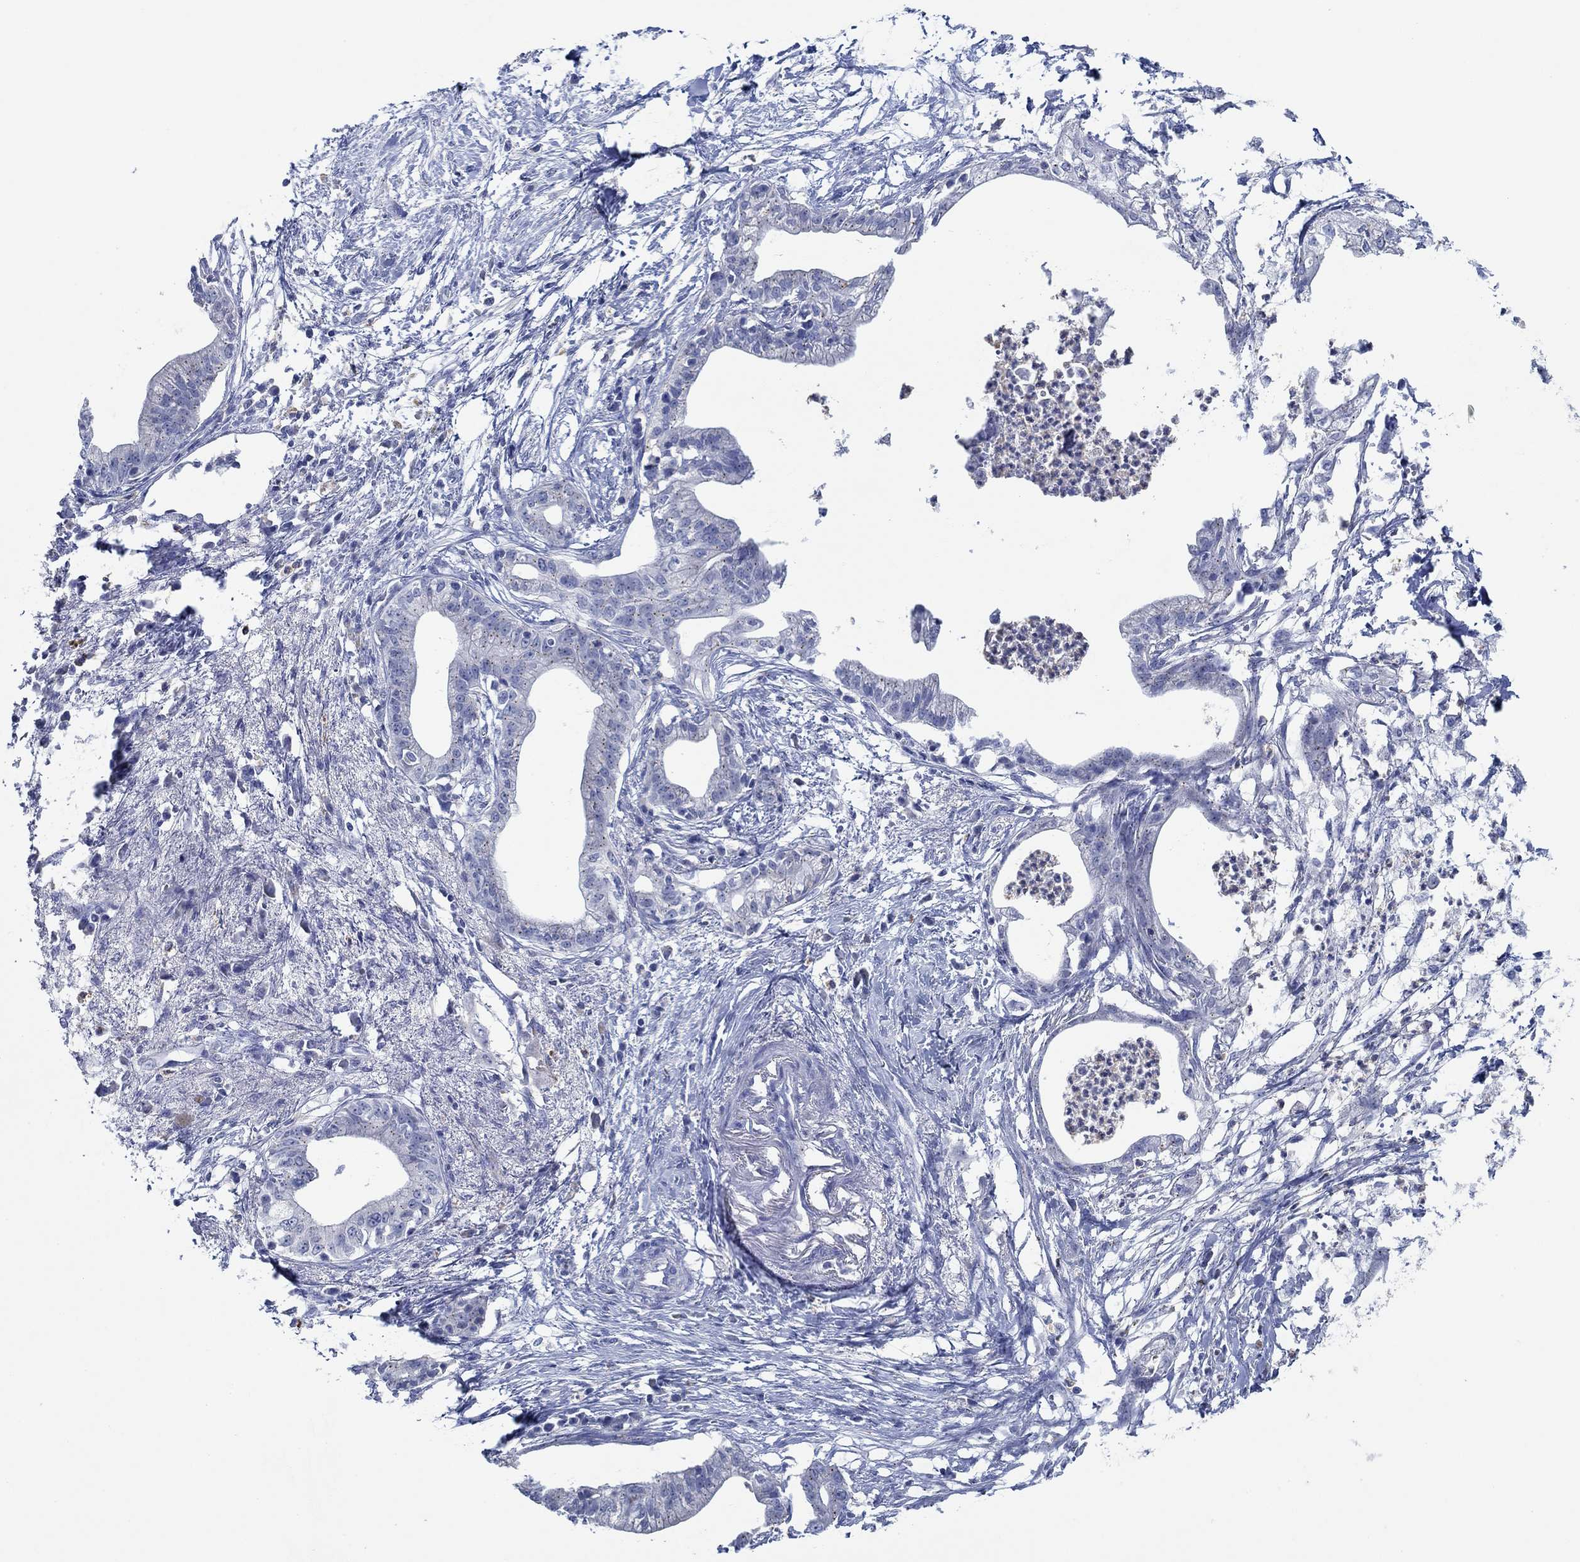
{"staining": {"intensity": "negative", "quantity": "none", "location": "none"}, "tissue": "pancreatic cancer", "cell_type": "Tumor cells", "image_type": "cancer", "snomed": [{"axis": "morphology", "description": "Normal tissue, NOS"}, {"axis": "morphology", "description": "Adenocarcinoma, NOS"}, {"axis": "topography", "description": "Pancreas"}], "caption": "The micrograph exhibits no staining of tumor cells in pancreatic adenocarcinoma.", "gene": "CPM", "patient": {"sex": "female", "age": 58}}